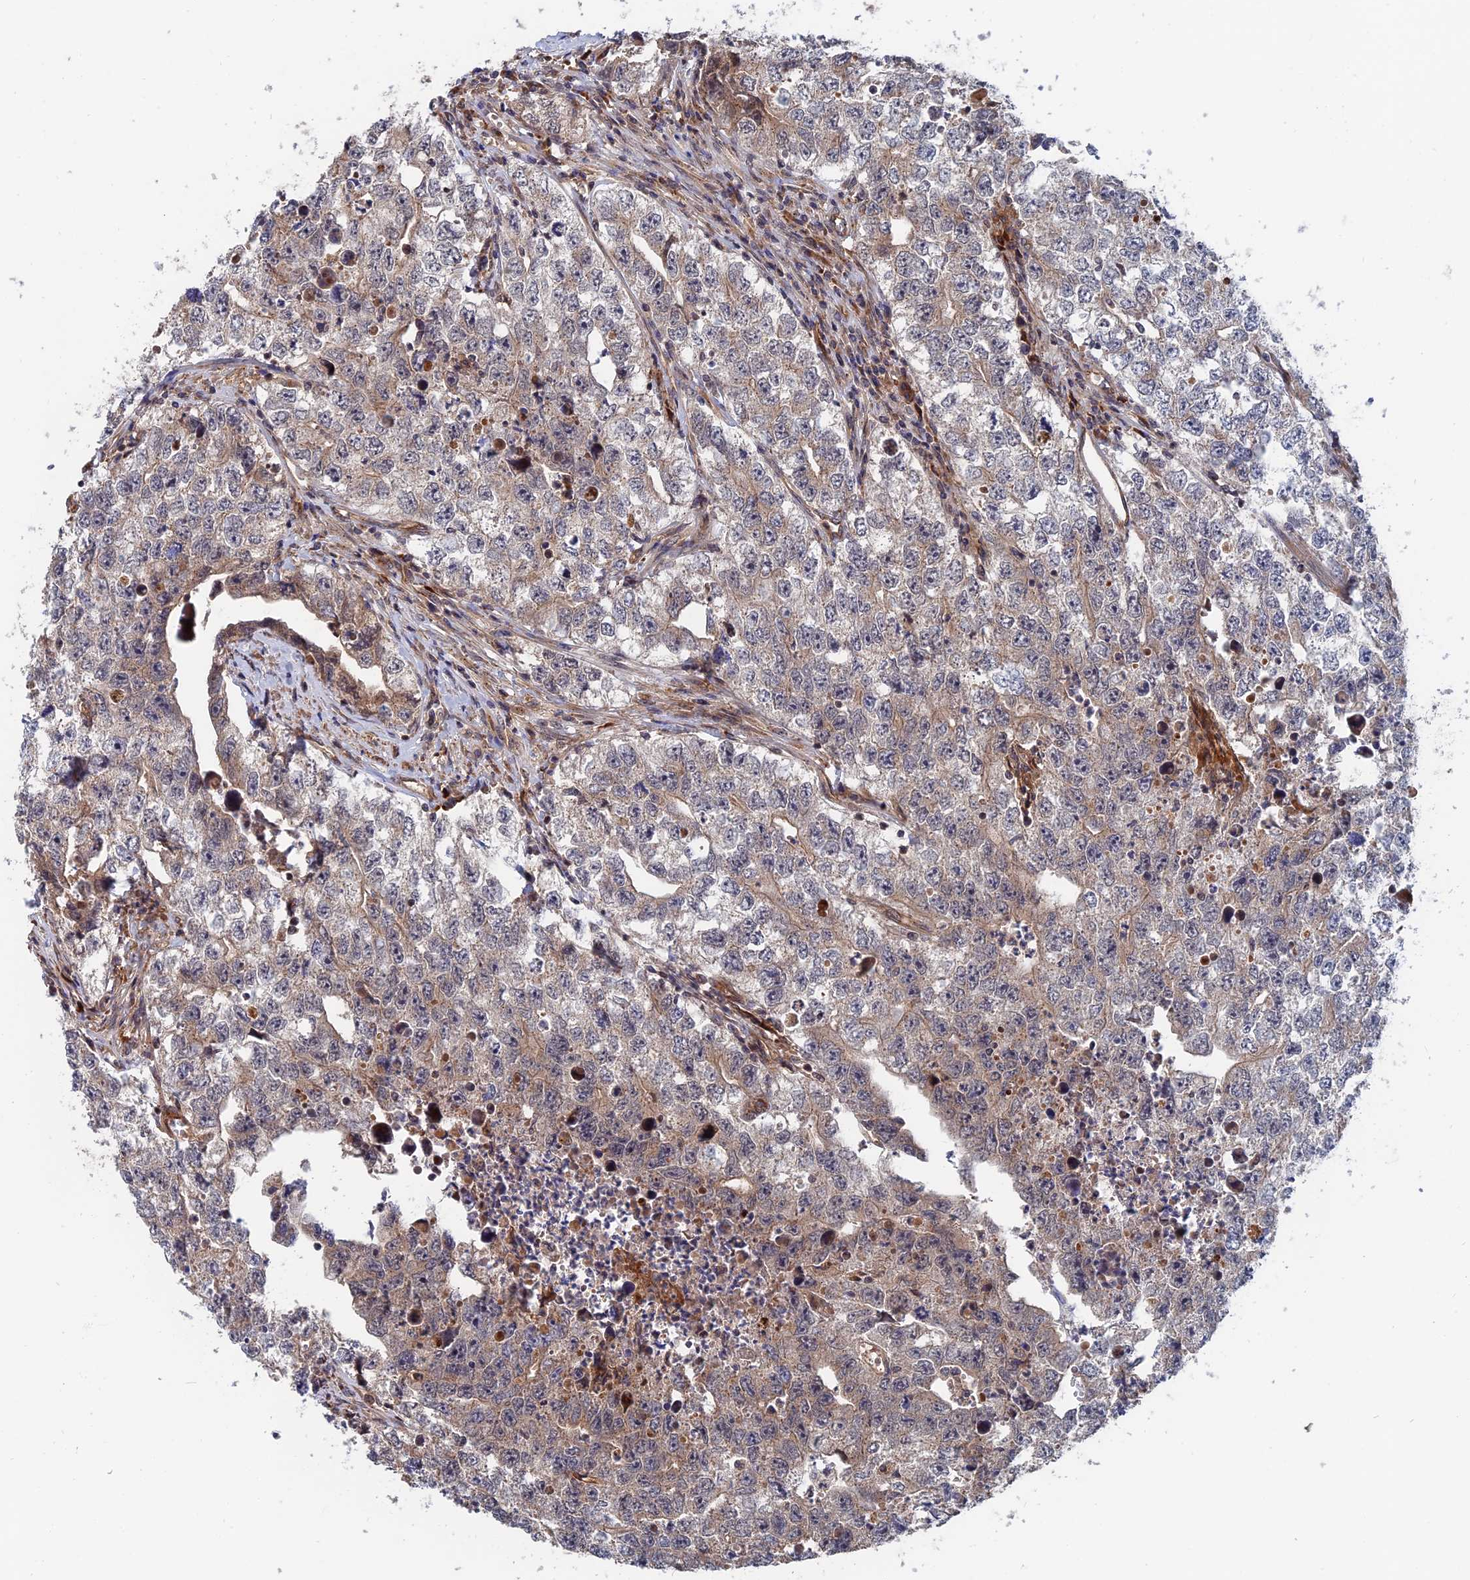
{"staining": {"intensity": "weak", "quantity": "<25%", "location": "cytoplasmic/membranous"}, "tissue": "testis cancer", "cell_type": "Tumor cells", "image_type": "cancer", "snomed": [{"axis": "morphology", "description": "Seminoma, NOS"}, {"axis": "morphology", "description": "Carcinoma, Embryonal, NOS"}, {"axis": "topography", "description": "Testis"}], "caption": "DAB immunohistochemical staining of testis cancer (seminoma) shows no significant staining in tumor cells.", "gene": "TRAPPC2L", "patient": {"sex": "male", "age": 43}}